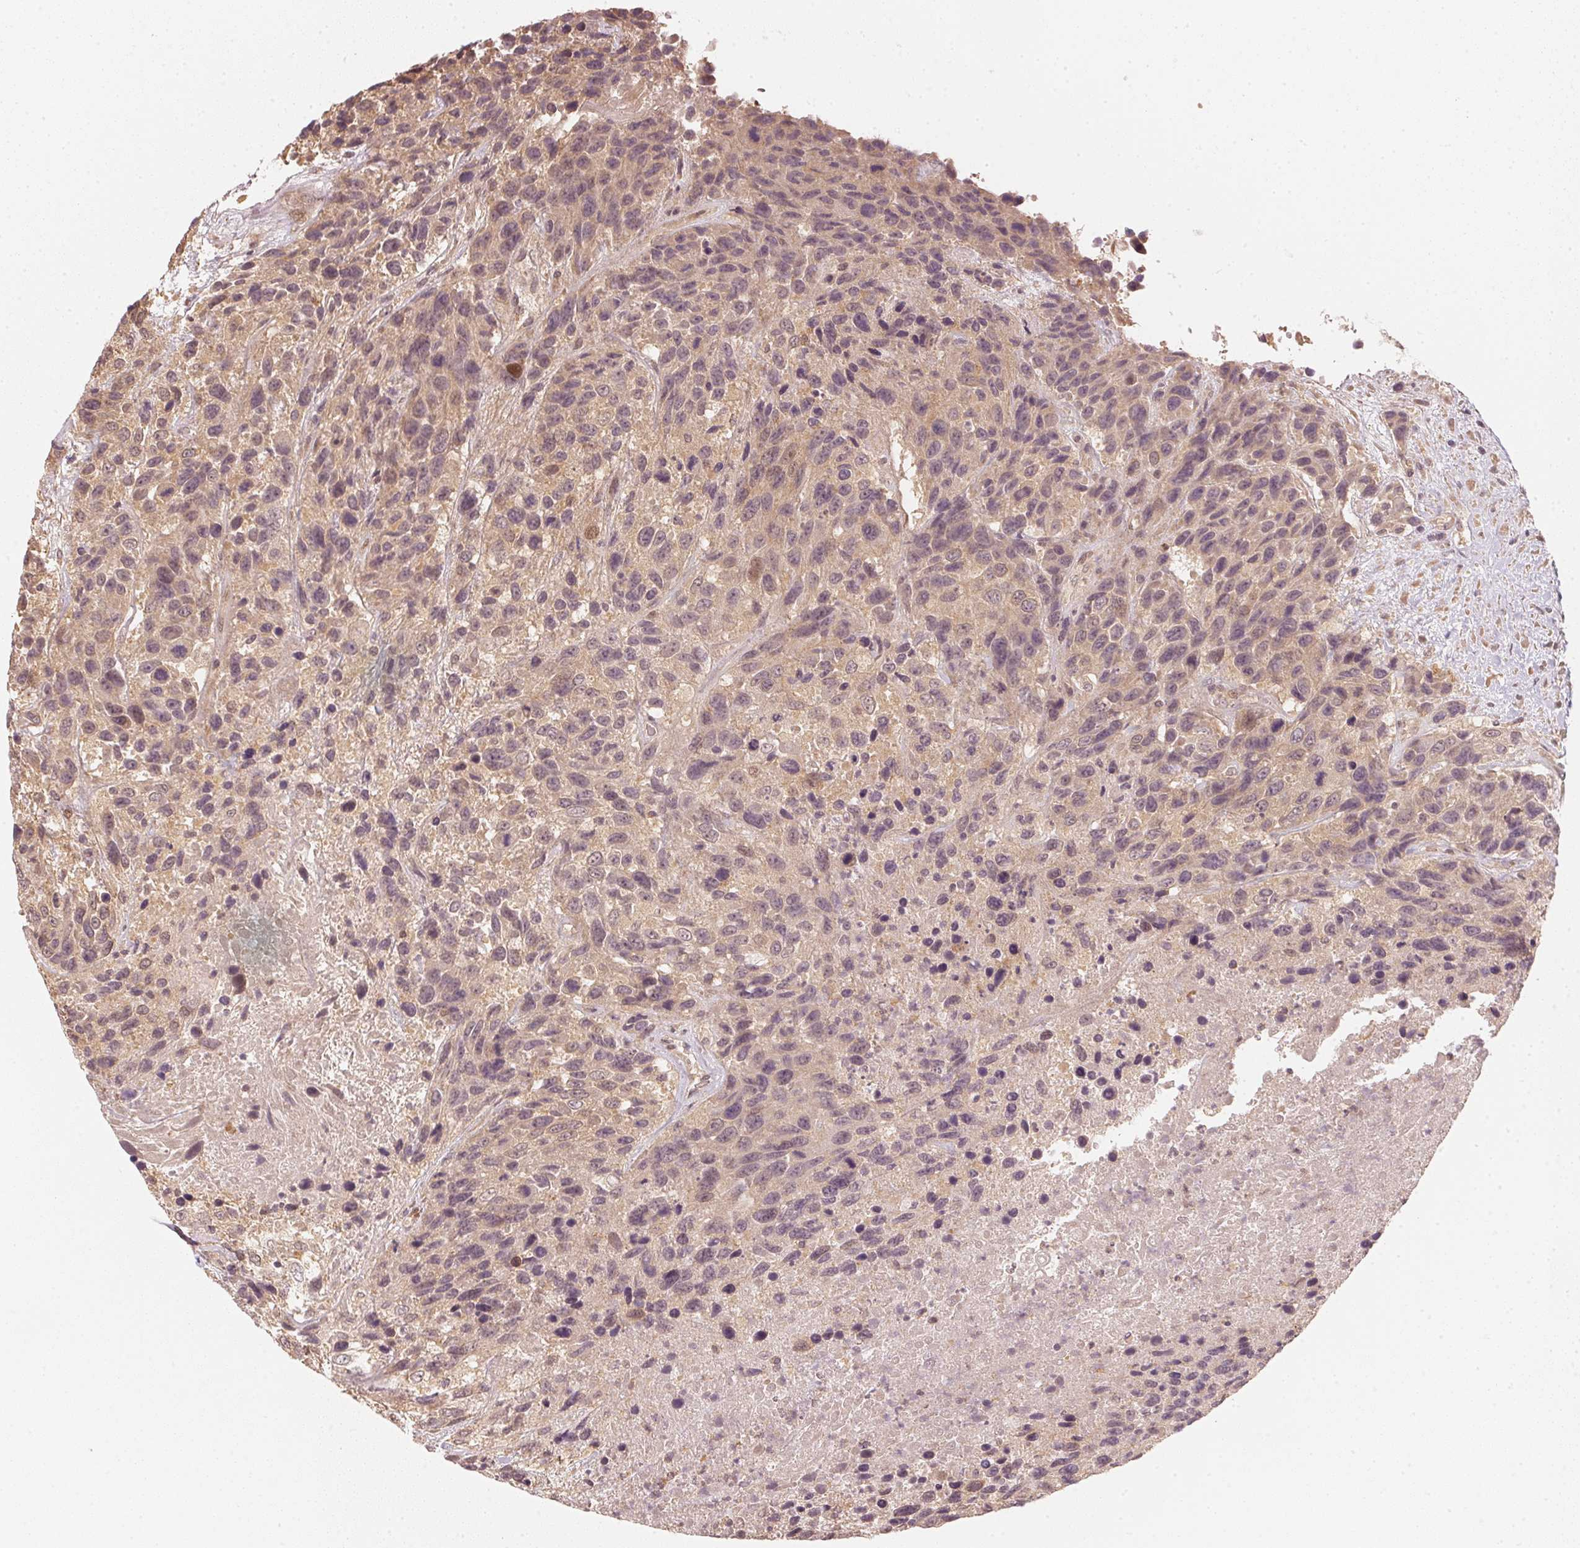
{"staining": {"intensity": "weak", "quantity": ">75%", "location": "cytoplasmic/membranous,nuclear"}, "tissue": "urothelial cancer", "cell_type": "Tumor cells", "image_type": "cancer", "snomed": [{"axis": "morphology", "description": "Urothelial carcinoma, High grade"}, {"axis": "topography", "description": "Urinary bladder"}], "caption": "Brown immunohistochemical staining in human high-grade urothelial carcinoma shows weak cytoplasmic/membranous and nuclear positivity in approximately >75% of tumor cells.", "gene": "UBE2L3", "patient": {"sex": "female", "age": 70}}